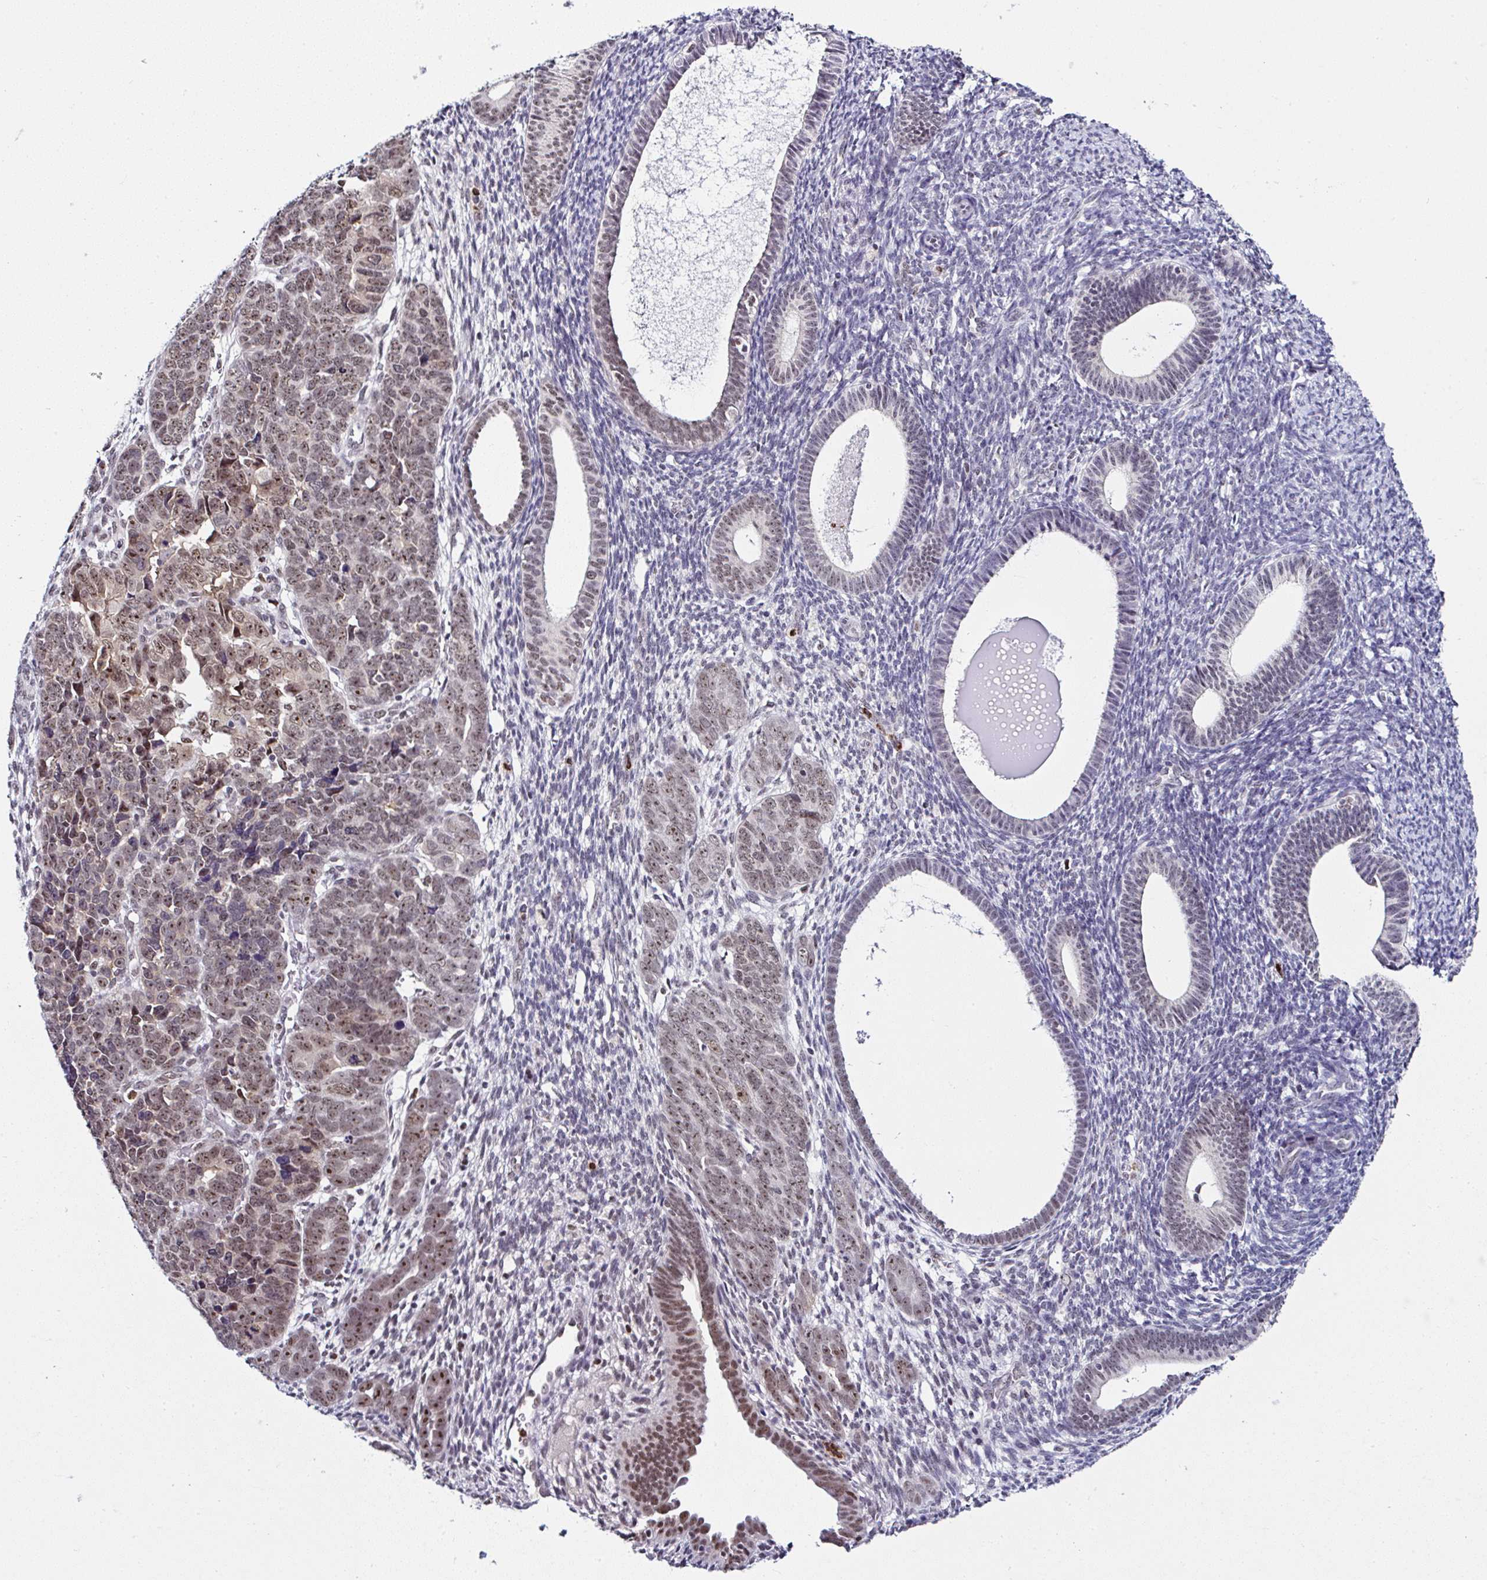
{"staining": {"intensity": "moderate", "quantity": ">75%", "location": "nuclear"}, "tissue": "endometrial cancer", "cell_type": "Tumor cells", "image_type": "cancer", "snomed": [{"axis": "morphology", "description": "Adenocarcinoma, NOS"}, {"axis": "topography", "description": "Endometrium"}], "caption": "Human endometrial adenocarcinoma stained with a protein marker reveals moderate staining in tumor cells.", "gene": "PTPN2", "patient": {"sex": "female", "age": 82}}